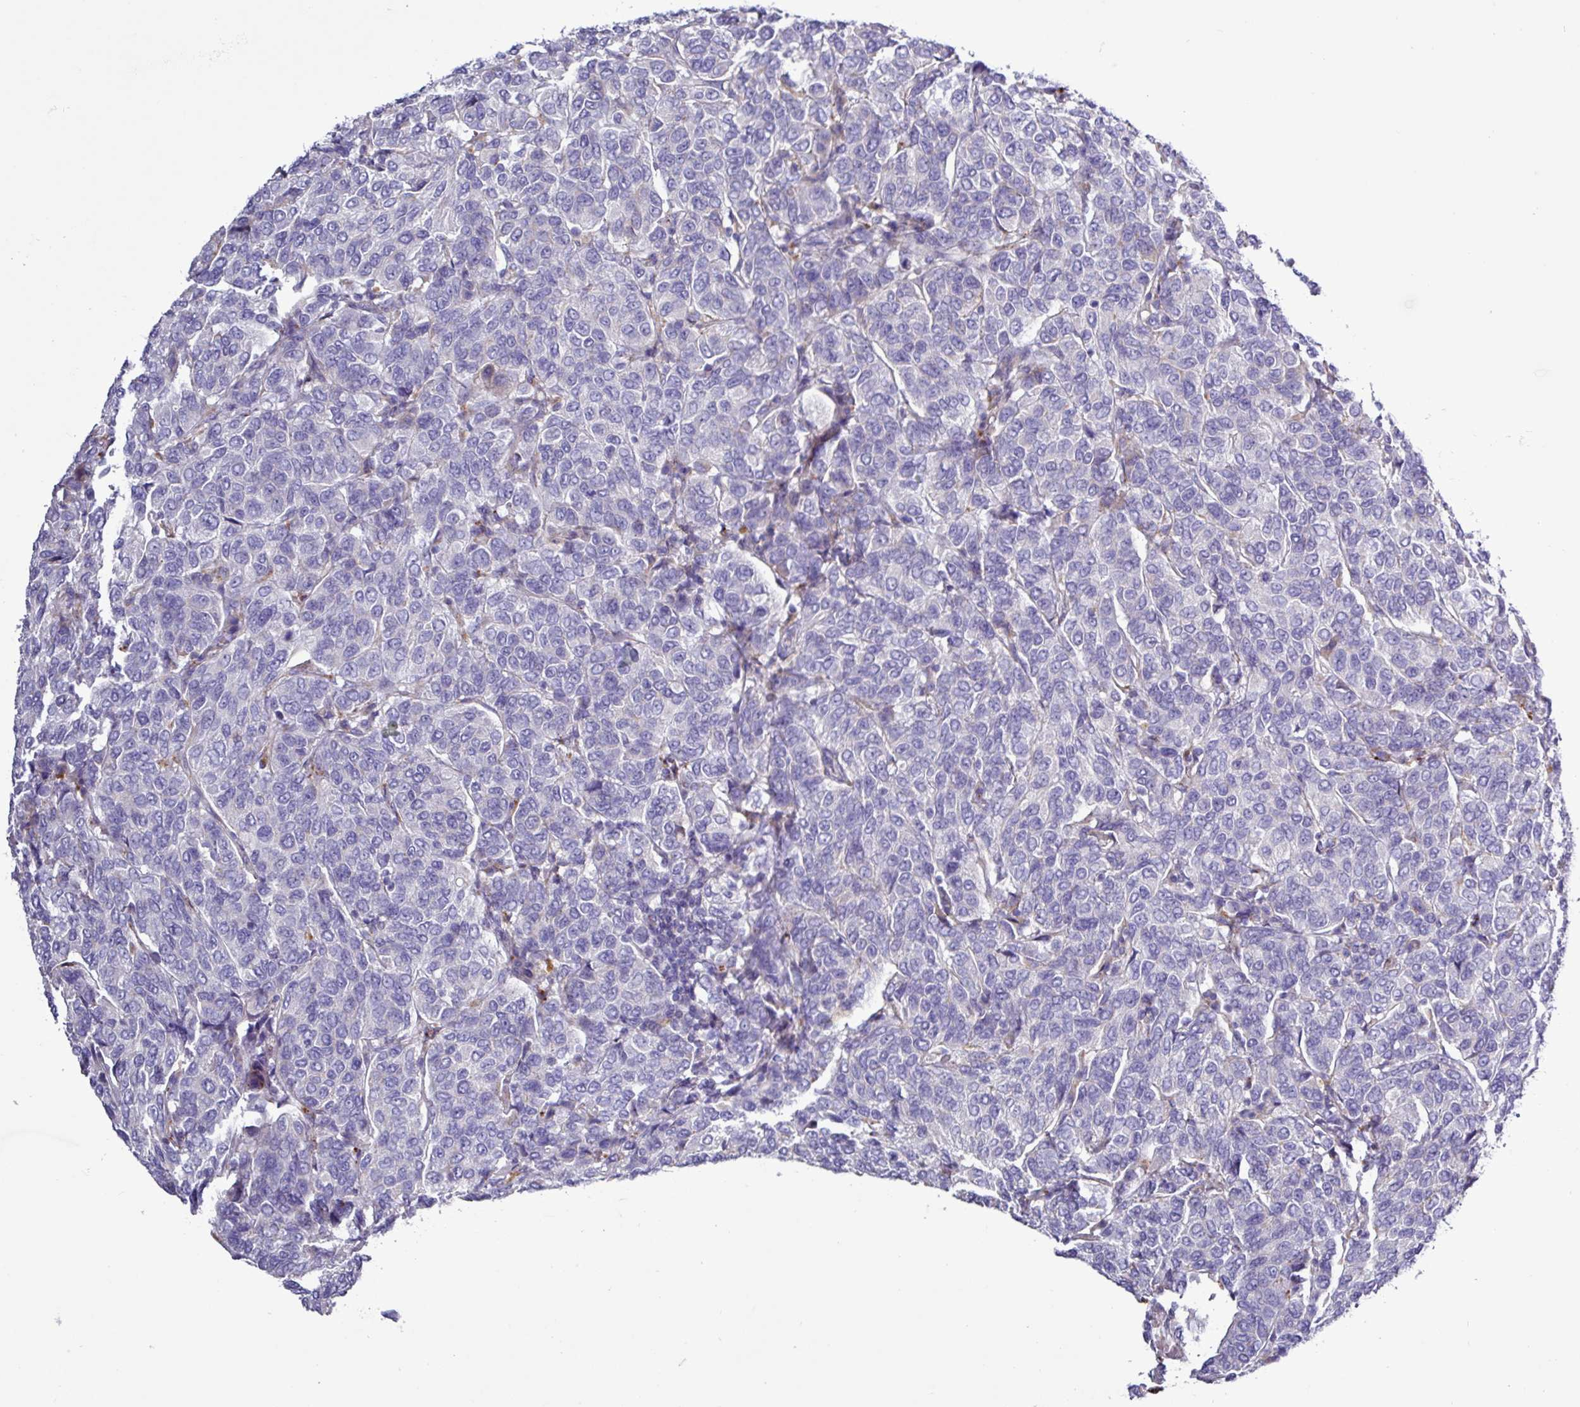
{"staining": {"intensity": "negative", "quantity": "none", "location": "none"}, "tissue": "breast cancer", "cell_type": "Tumor cells", "image_type": "cancer", "snomed": [{"axis": "morphology", "description": "Duct carcinoma"}, {"axis": "topography", "description": "Breast"}], "caption": "Histopathology image shows no protein positivity in tumor cells of breast invasive ductal carcinoma tissue.", "gene": "AMIGO2", "patient": {"sex": "female", "age": 55}}